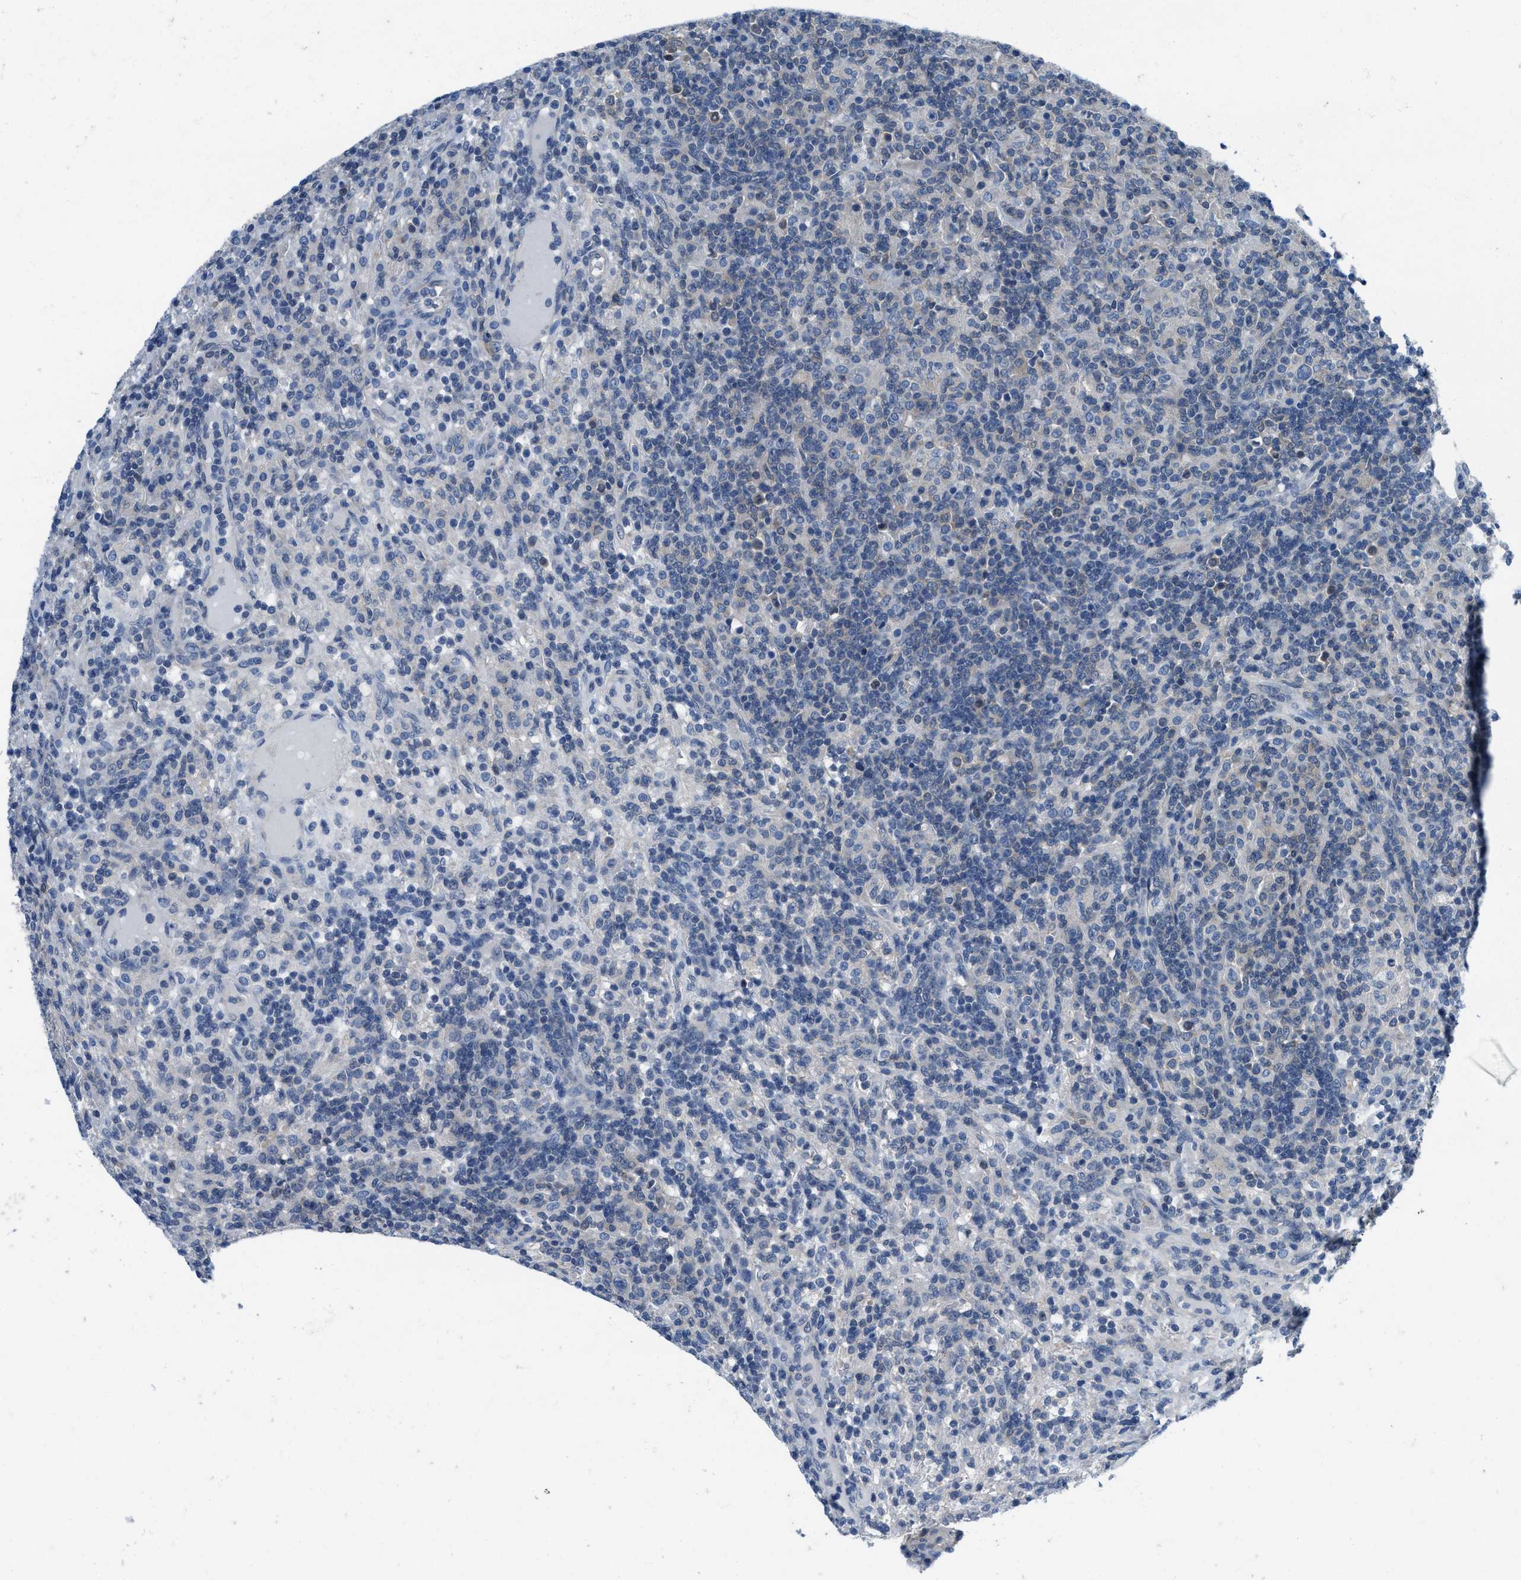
{"staining": {"intensity": "negative", "quantity": "none", "location": "none"}, "tissue": "lymphoma", "cell_type": "Tumor cells", "image_type": "cancer", "snomed": [{"axis": "morphology", "description": "Hodgkin's disease, NOS"}, {"axis": "topography", "description": "Lymph node"}], "caption": "High magnification brightfield microscopy of Hodgkin's disease stained with DAB (3,3'-diaminobenzidine) (brown) and counterstained with hematoxylin (blue): tumor cells show no significant staining.", "gene": "NUDT5", "patient": {"sex": "male", "age": 70}}